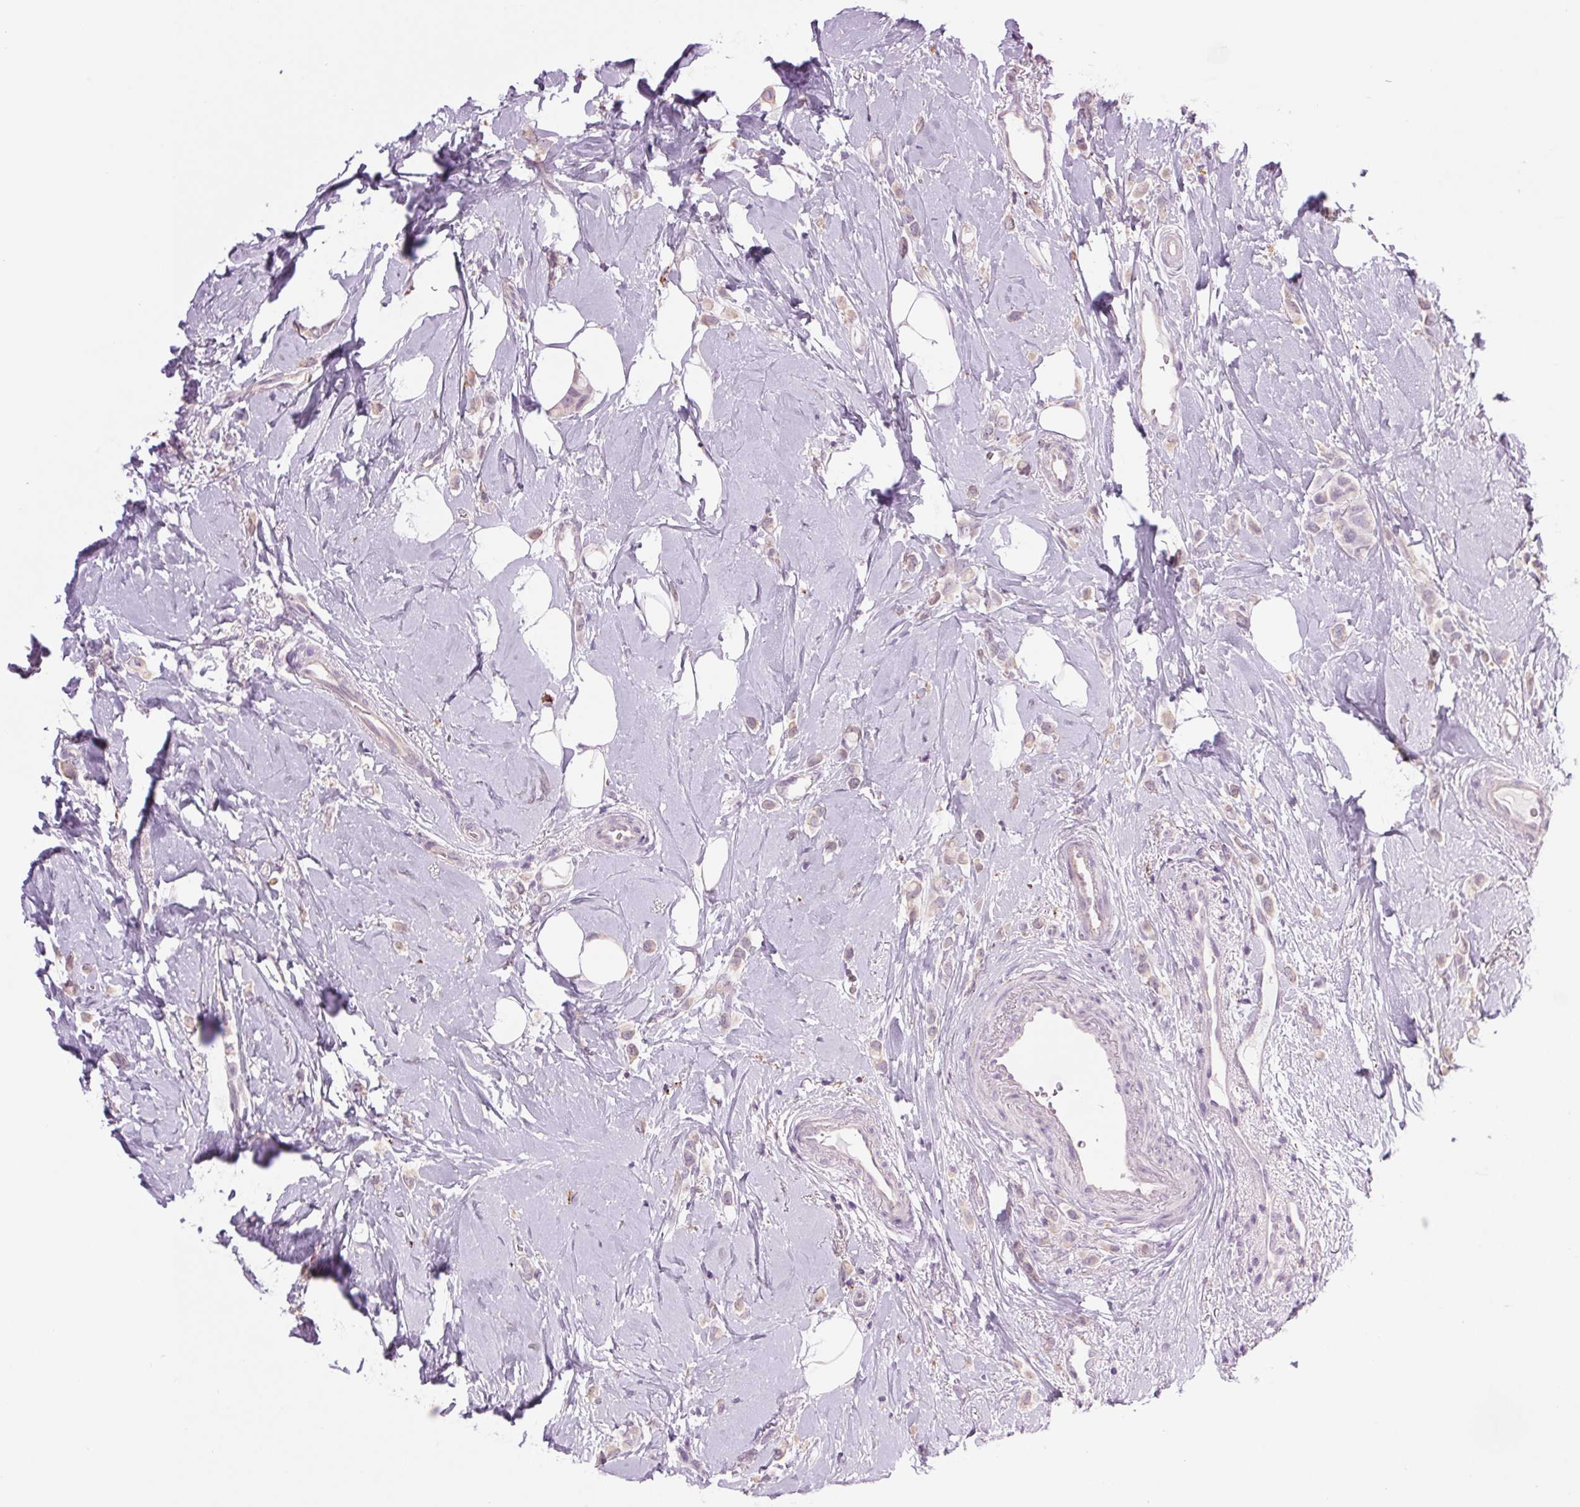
{"staining": {"intensity": "weak", "quantity": "<25%", "location": "cytoplasmic/membranous,nuclear"}, "tissue": "breast cancer", "cell_type": "Tumor cells", "image_type": "cancer", "snomed": [{"axis": "morphology", "description": "Lobular carcinoma"}, {"axis": "topography", "description": "Breast"}], "caption": "High magnification brightfield microscopy of breast lobular carcinoma stained with DAB (brown) and counterstained with hematoxylin (blue): tumor cells show no significant expression.", "gene": "MPO", "patient": {"sex": "female", "age": 66}}